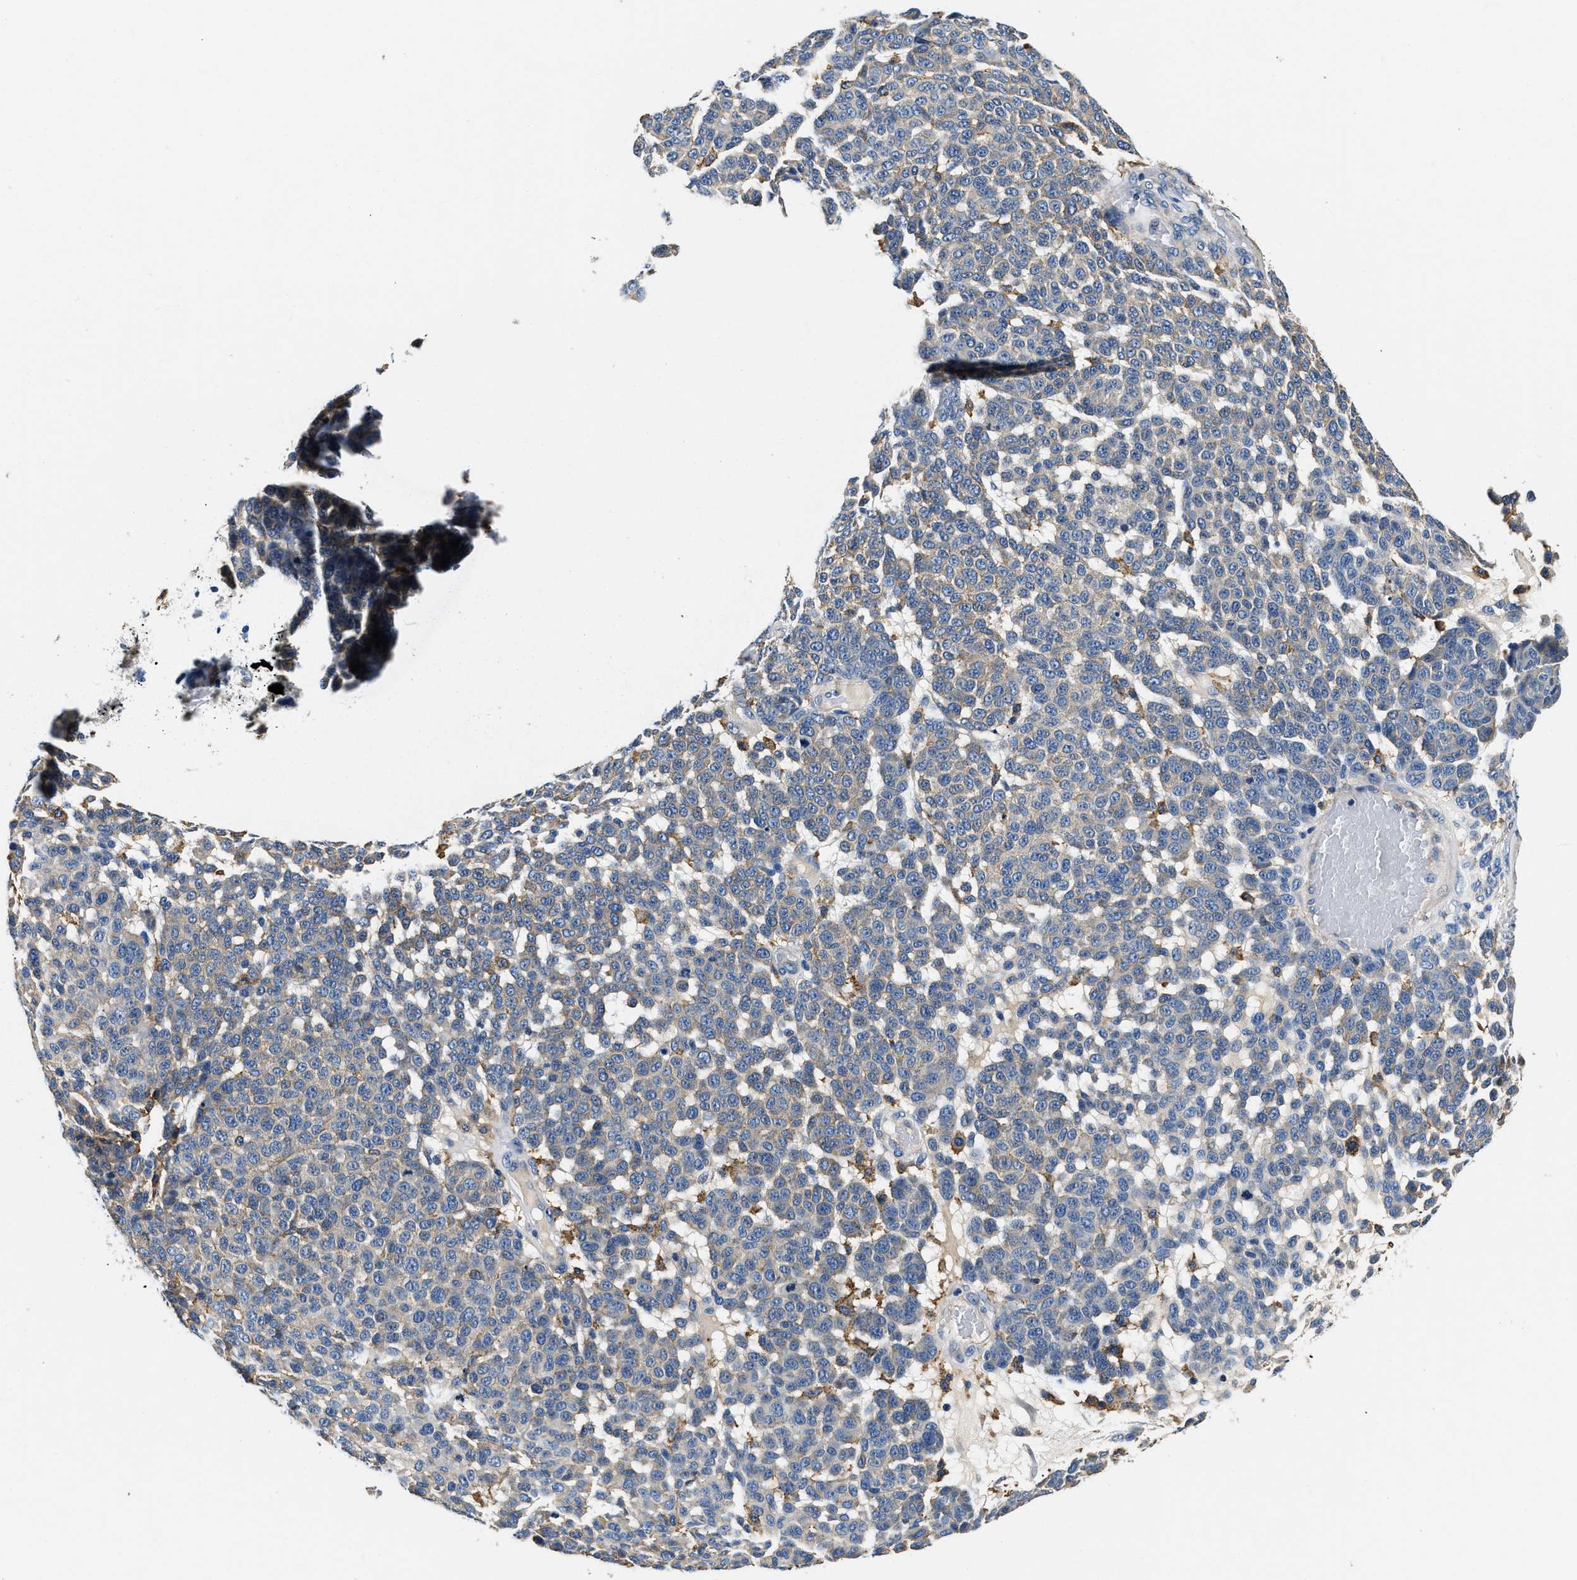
{"staining": {"intensity": "weak", "quantity": "<25%", "location": "cytoplasmic/membranous"}, "tissue": "melanoma", "cell_type": "Tumor cells", "image_type": "cancer", "snomed": [{"axis": "morphology", "description": "Malignant melanoma, NOS"}, {"axis": "topography", "description": "Skin"}], "caption": "Immunohistochemistry image of melanoma stained for a protein (brown), which shows no positivity in tumor cells.", "gene": "ZFAND3", "patient": {"sex": "male", "age": 59}}